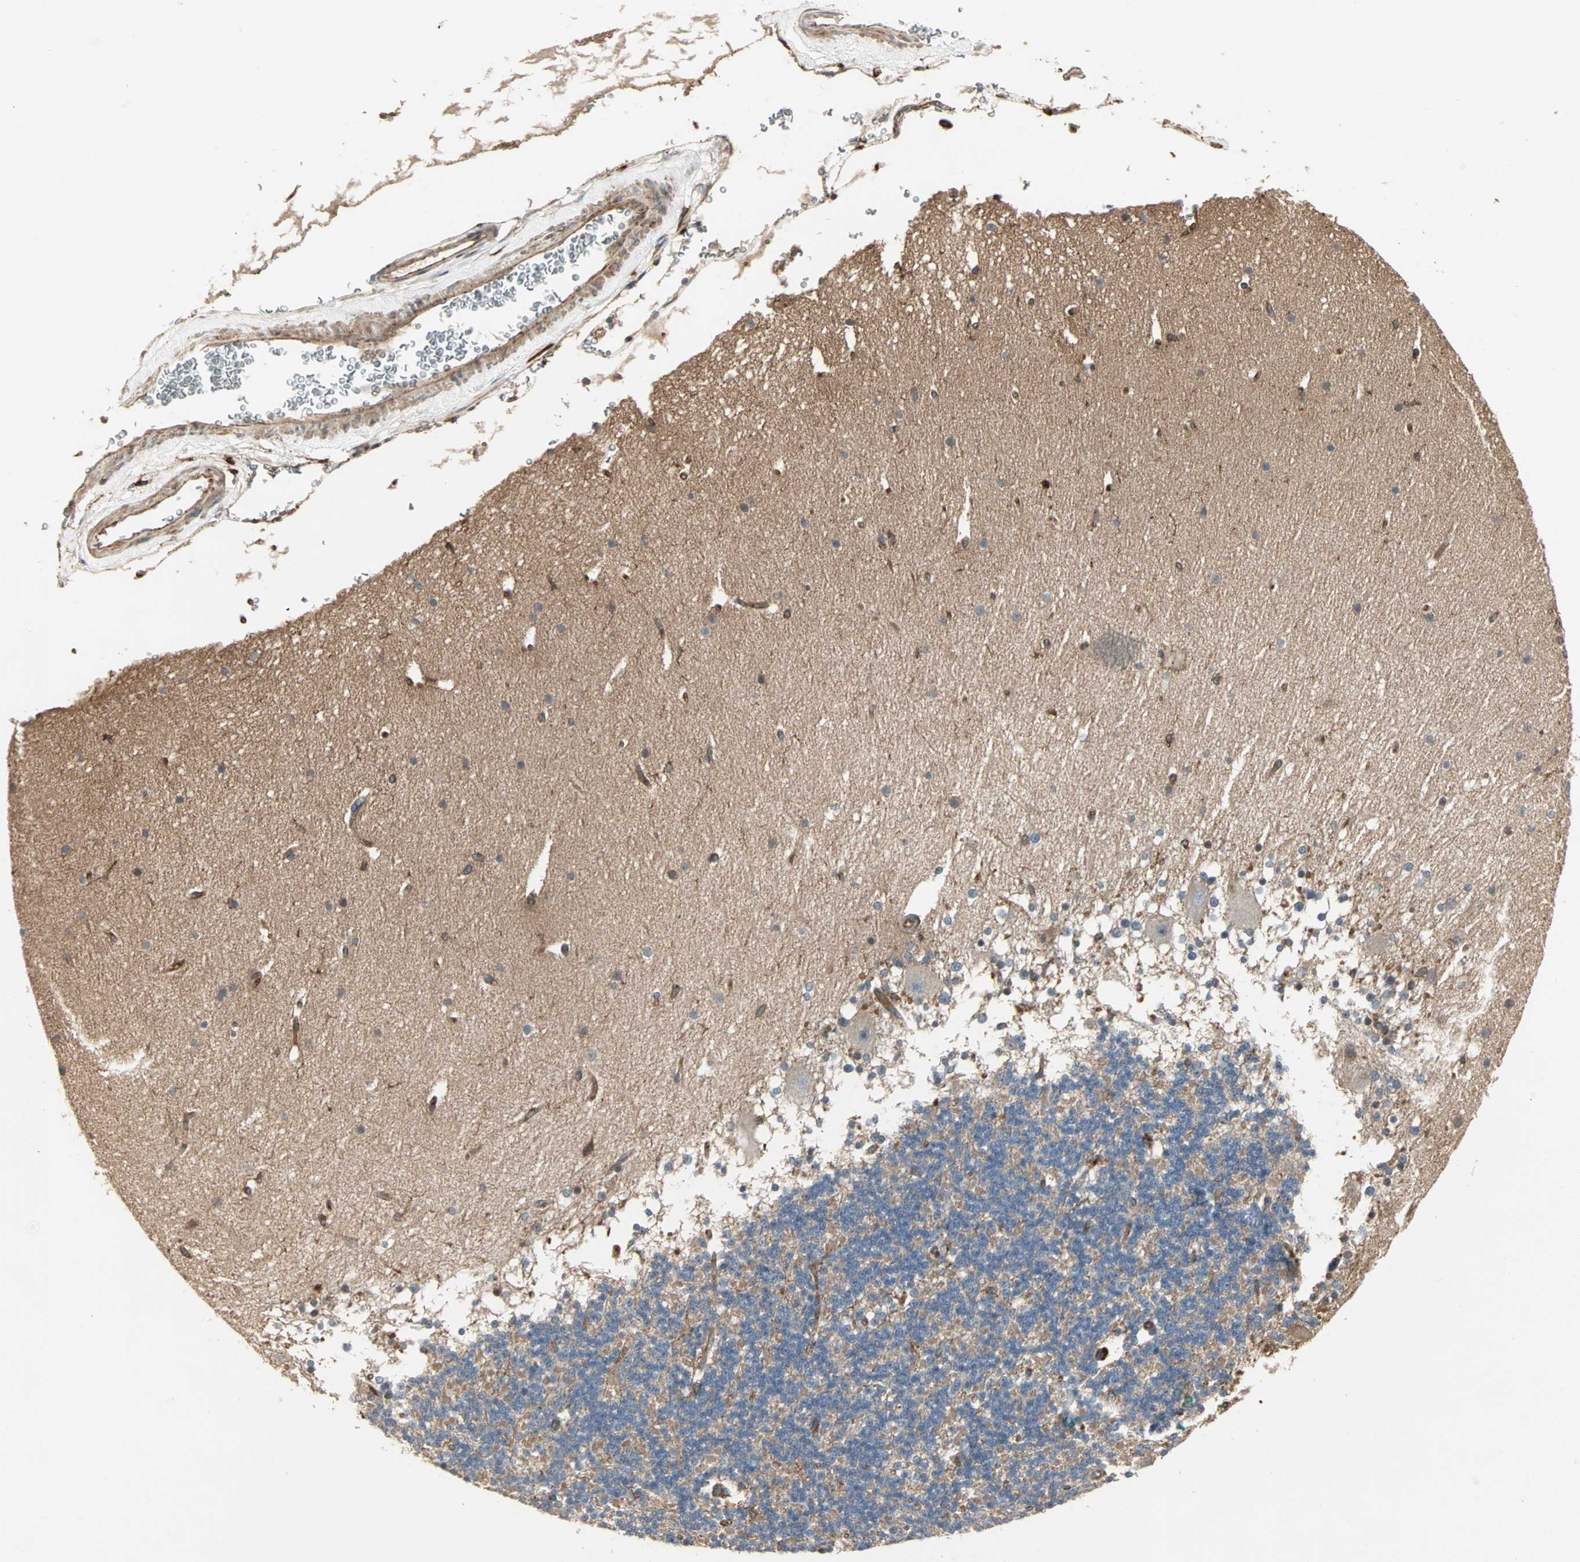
{"staining": {"intensity": "moderate", "quantity": "25%-75%", "location": "cytoplasmic/membranous"}, "tissue": "cerebellum", "cell_type": "Cells in granular layer", "image_type": "normal", "snomed": [{"axis": "morphology", "description": "Normal tissue, NOS"}, {"axis": "topography", "description": "Cerebellum"}], "caption": "Human cerebellum stained for a protein (brown) exhibits moderate cytoplasmic/membranous positive positivity in about 25%-75% of cells in granular layer.", "gene": "GNAI2", "patient": {"sex": "female", "age": 19}}